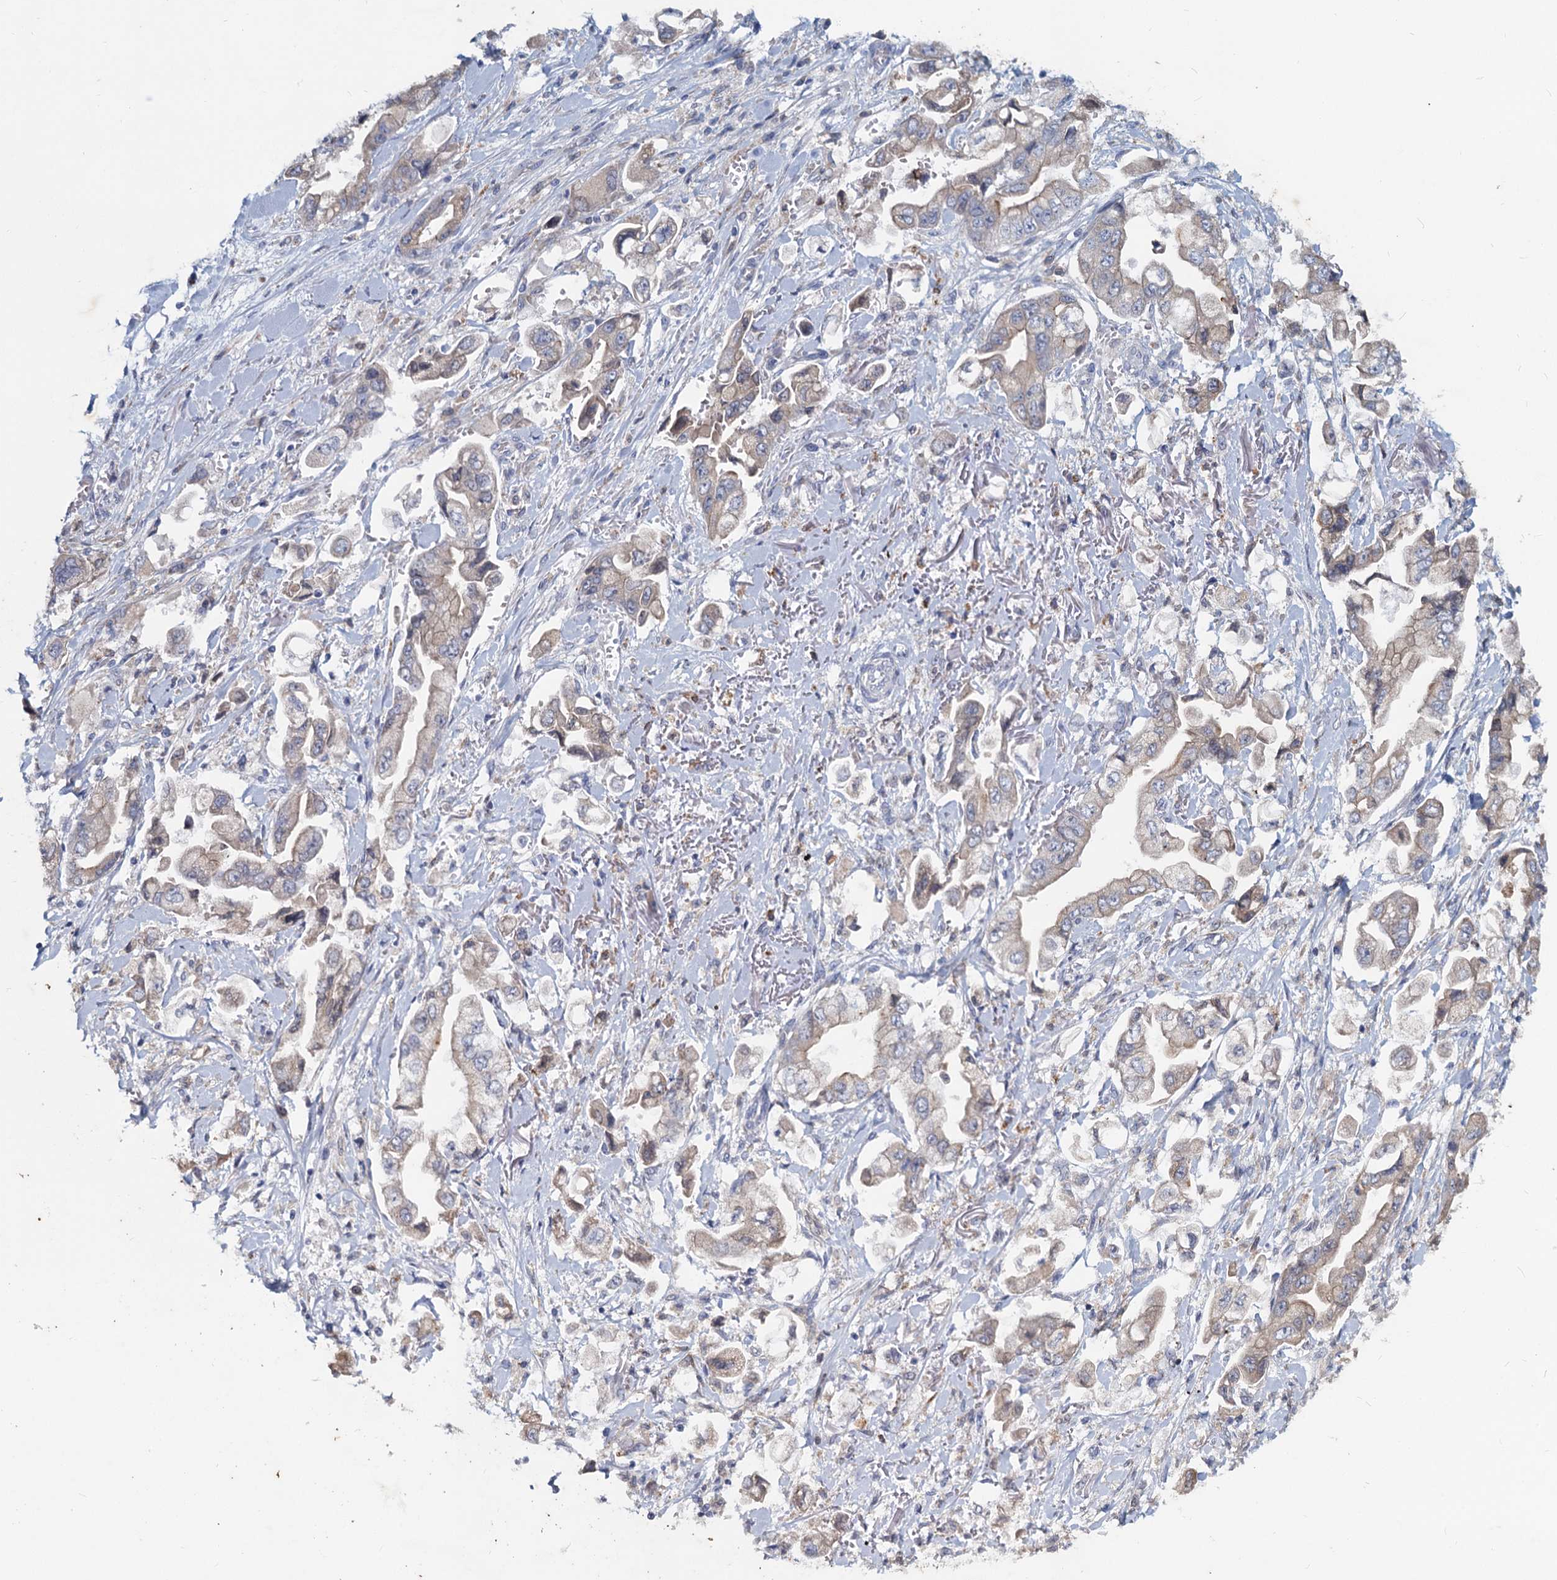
{"staining": {"intensity": "weak", "quantity": "<25%", "location": "cytoplasmic/membranous"}, "tissue": "stomach cancer", "cell_type": "Tumor cells", "image_type": "cancer", "snomed": [{"axis": "morphology", "description": "Adenocarcinoma, NOS"}, {"axis": "topography", "description": "Stomach"}], "caption": "Protein analysis of stomach cancer (adenocarcinoma) exhibits no significant expression in tumor cells.", "gene": "TMX2", "patient": {"sex": "male", "age": 62}}